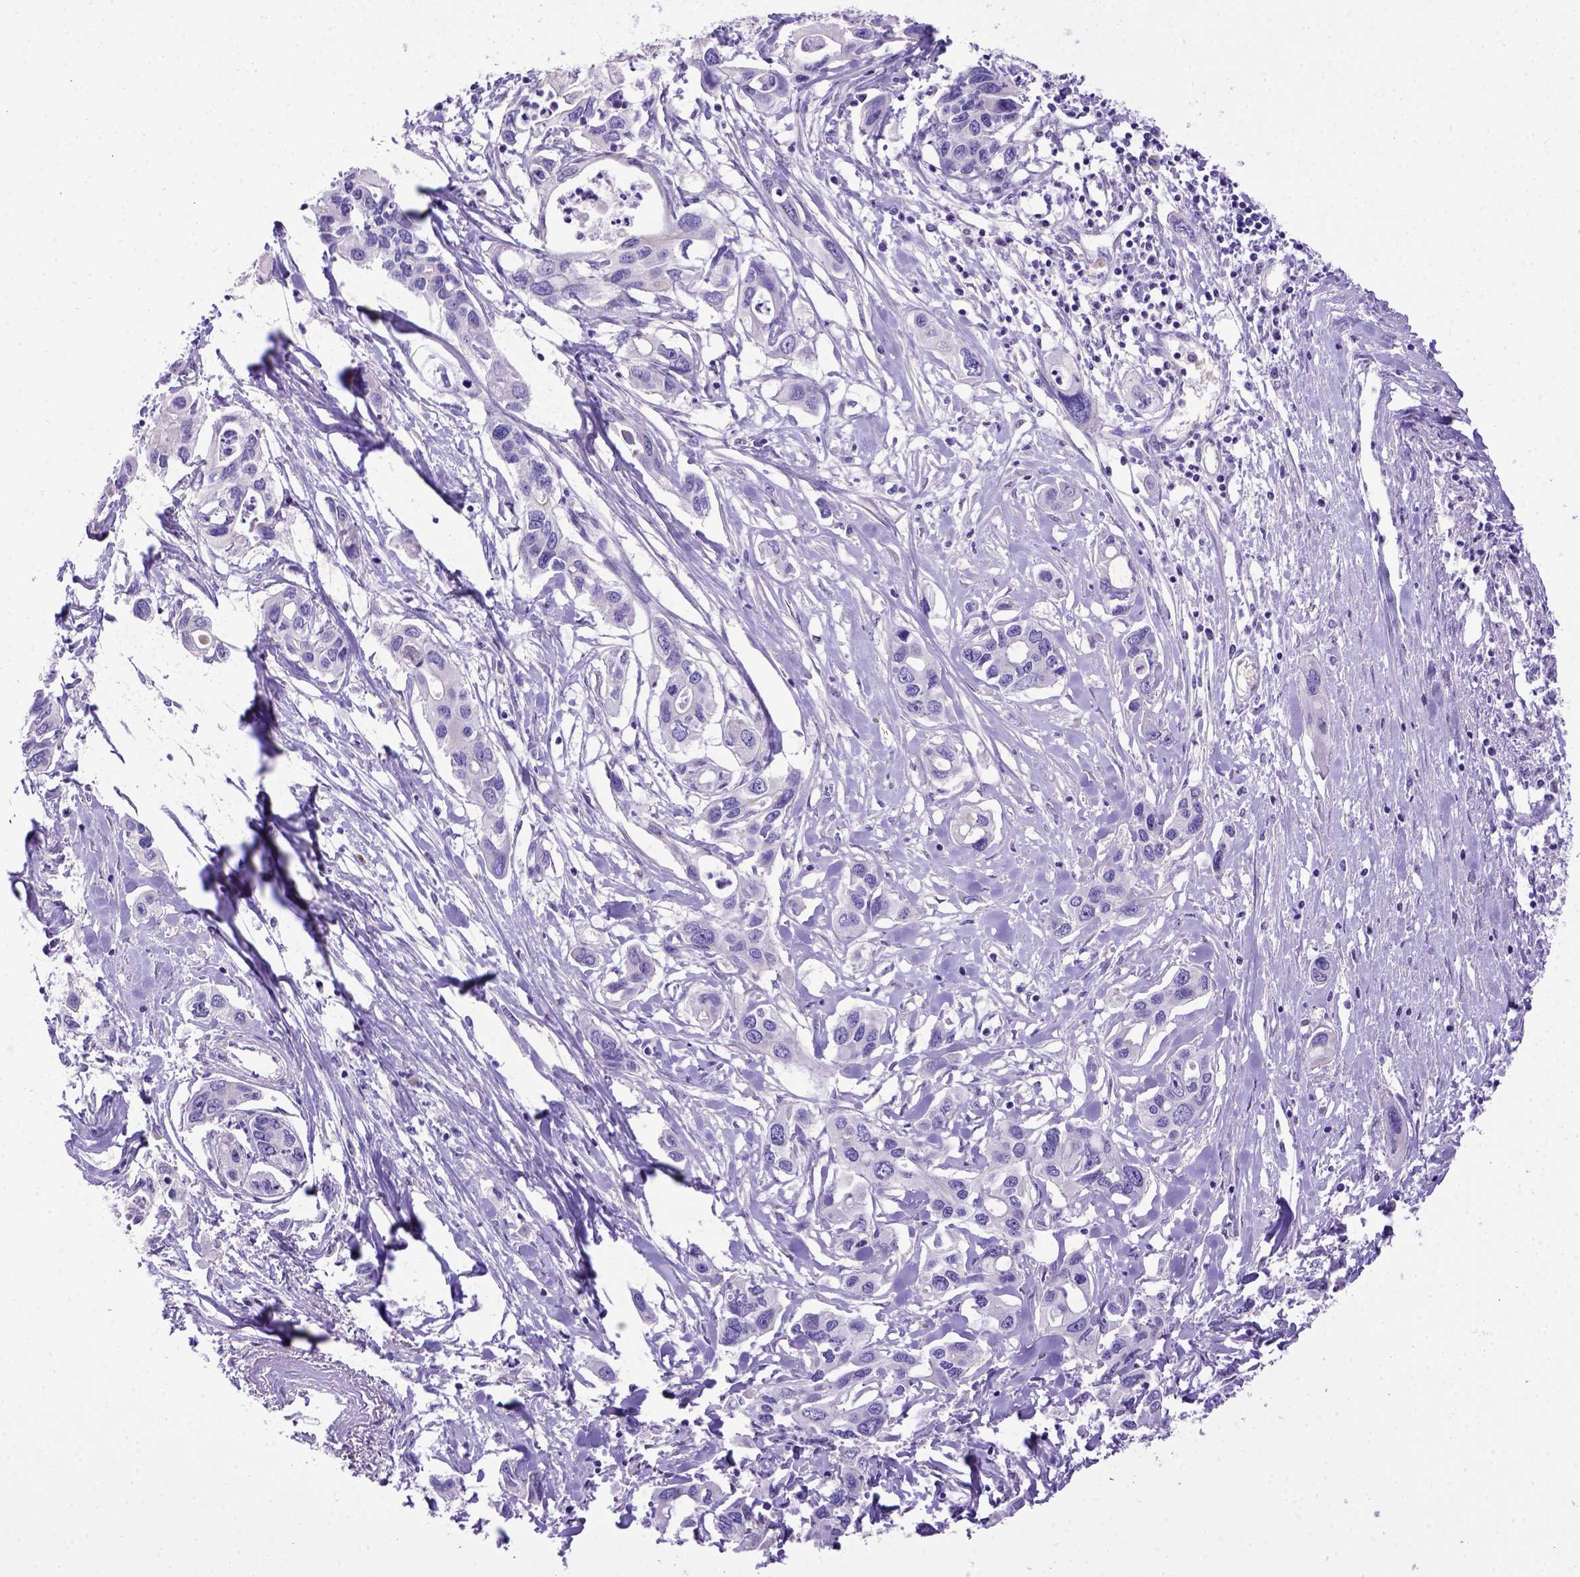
{"staining": {"intensity": "negative", "quantity": "none", "location": "none"}, "tissue": "pancreatic cancer", "cell_type": "Tumor cells", "image_type": "cancer", "snomed": [{"axis": "morphology", "description": "Adenocarcinoma, NOS"}, {"axis": "topography", "description": "Pancreas"}], "caption": "Tumor cells are negative for protein expression in human pancreatic cancer (adenocarcinoma). The staining was performed using DAB to visualize the protein expression in brown, while the nuclei were stained in blue with hematoxylin (Magnification: 20x).", "gene": "ADAM12", "patient": {"sex": "male", "age": 60}}